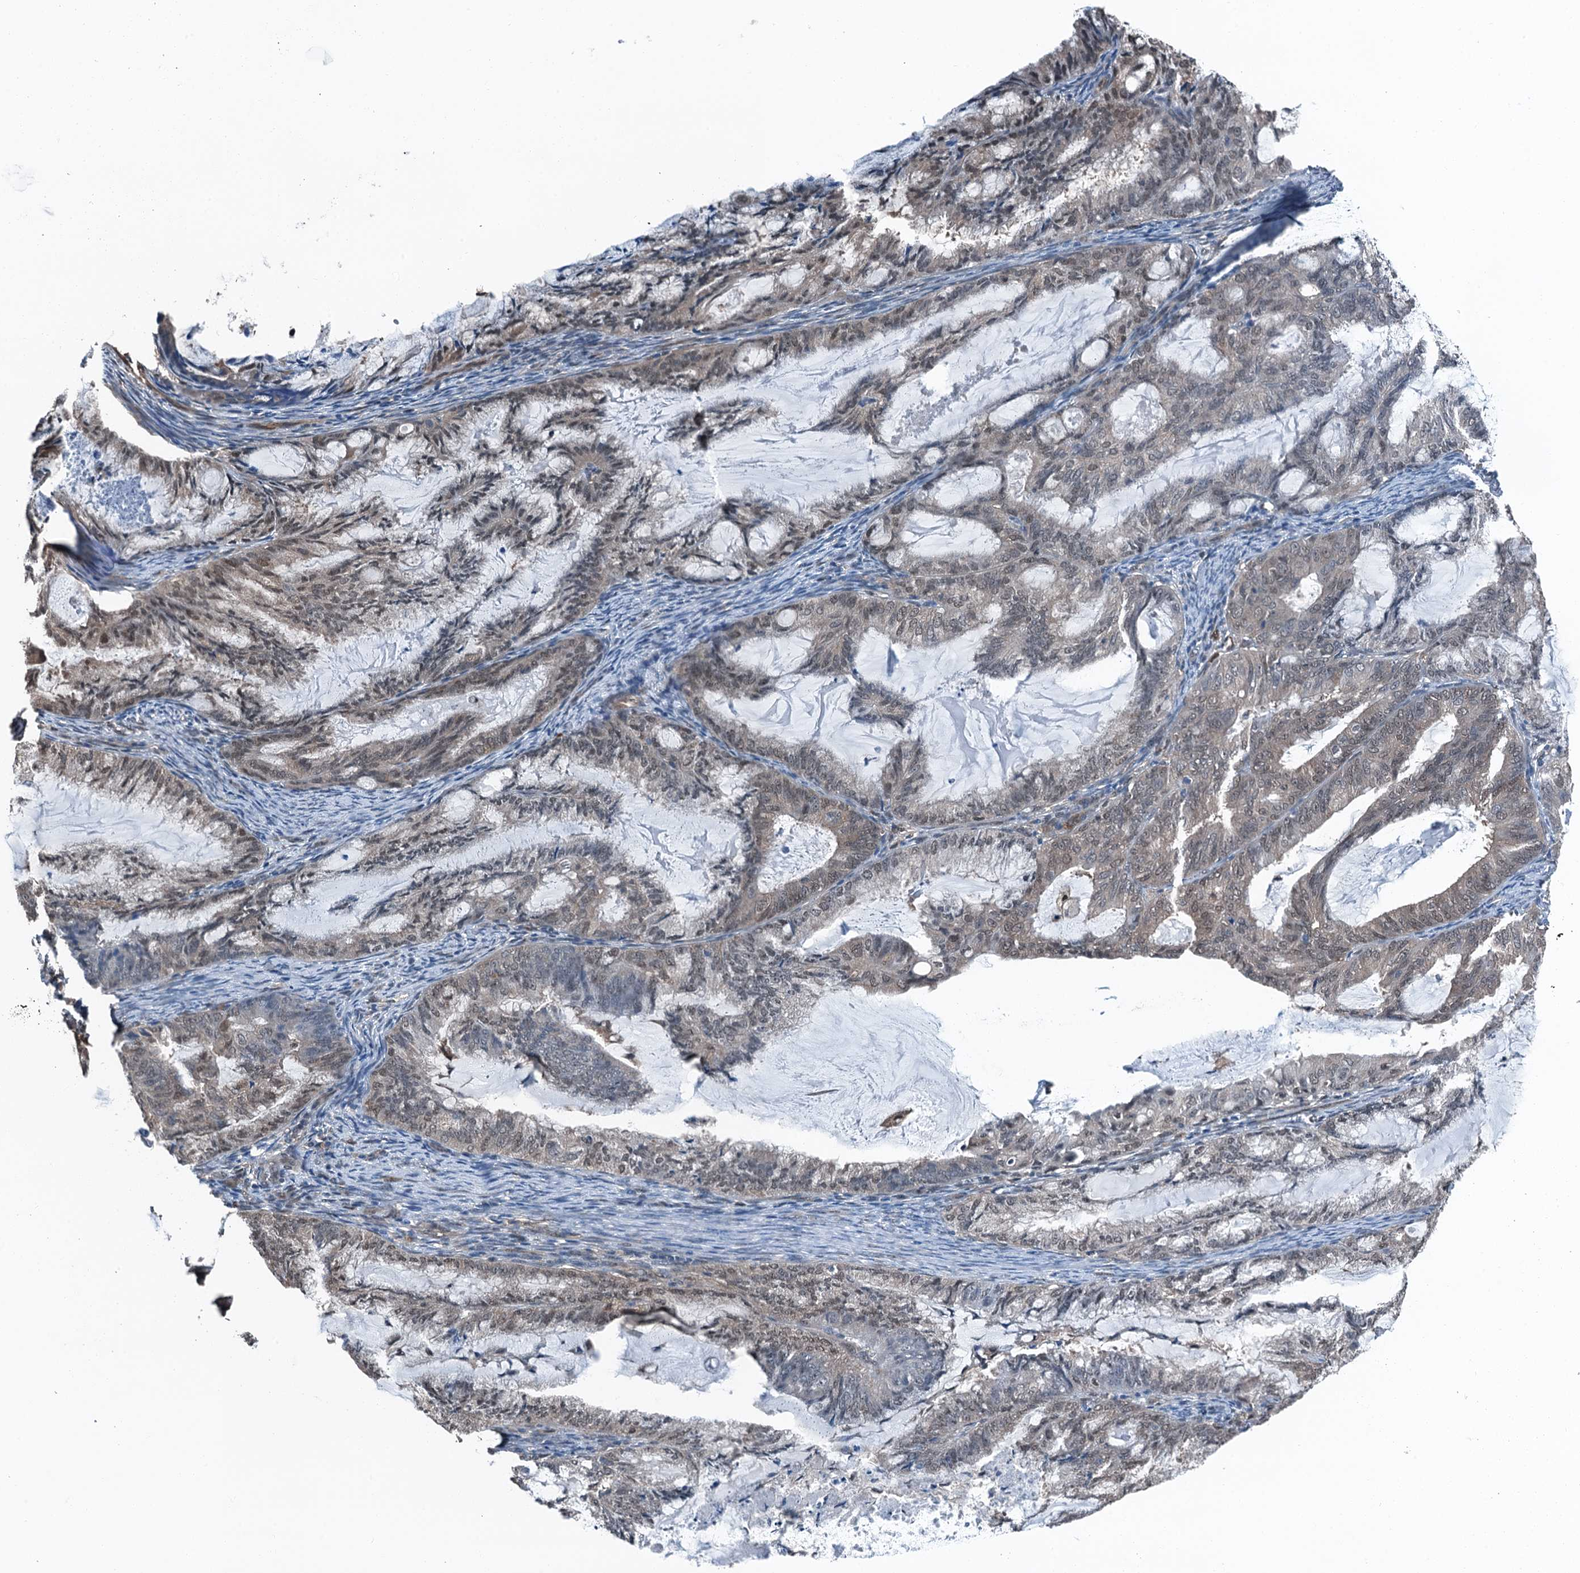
{"staining": {"intensity": "weak", "quantity": "<25%", "location": "cytoplasmic/membranous,nuclear"}, "tissue": "endometrial cancer", "cell_type": "Tumor cells", "image_type": "cancer", "snomed": [{"axis": "morphology", "description": "Adenocarcinoma, NOS"}, {"axis": "topography", "description": "Endometrium"}], "caption": "The IHC image has no significant staining in tumor cells of endometrial adenocarcinoma tissue.", "gene": "RNH1", "patient": {"sex": "female", "age": 86}}